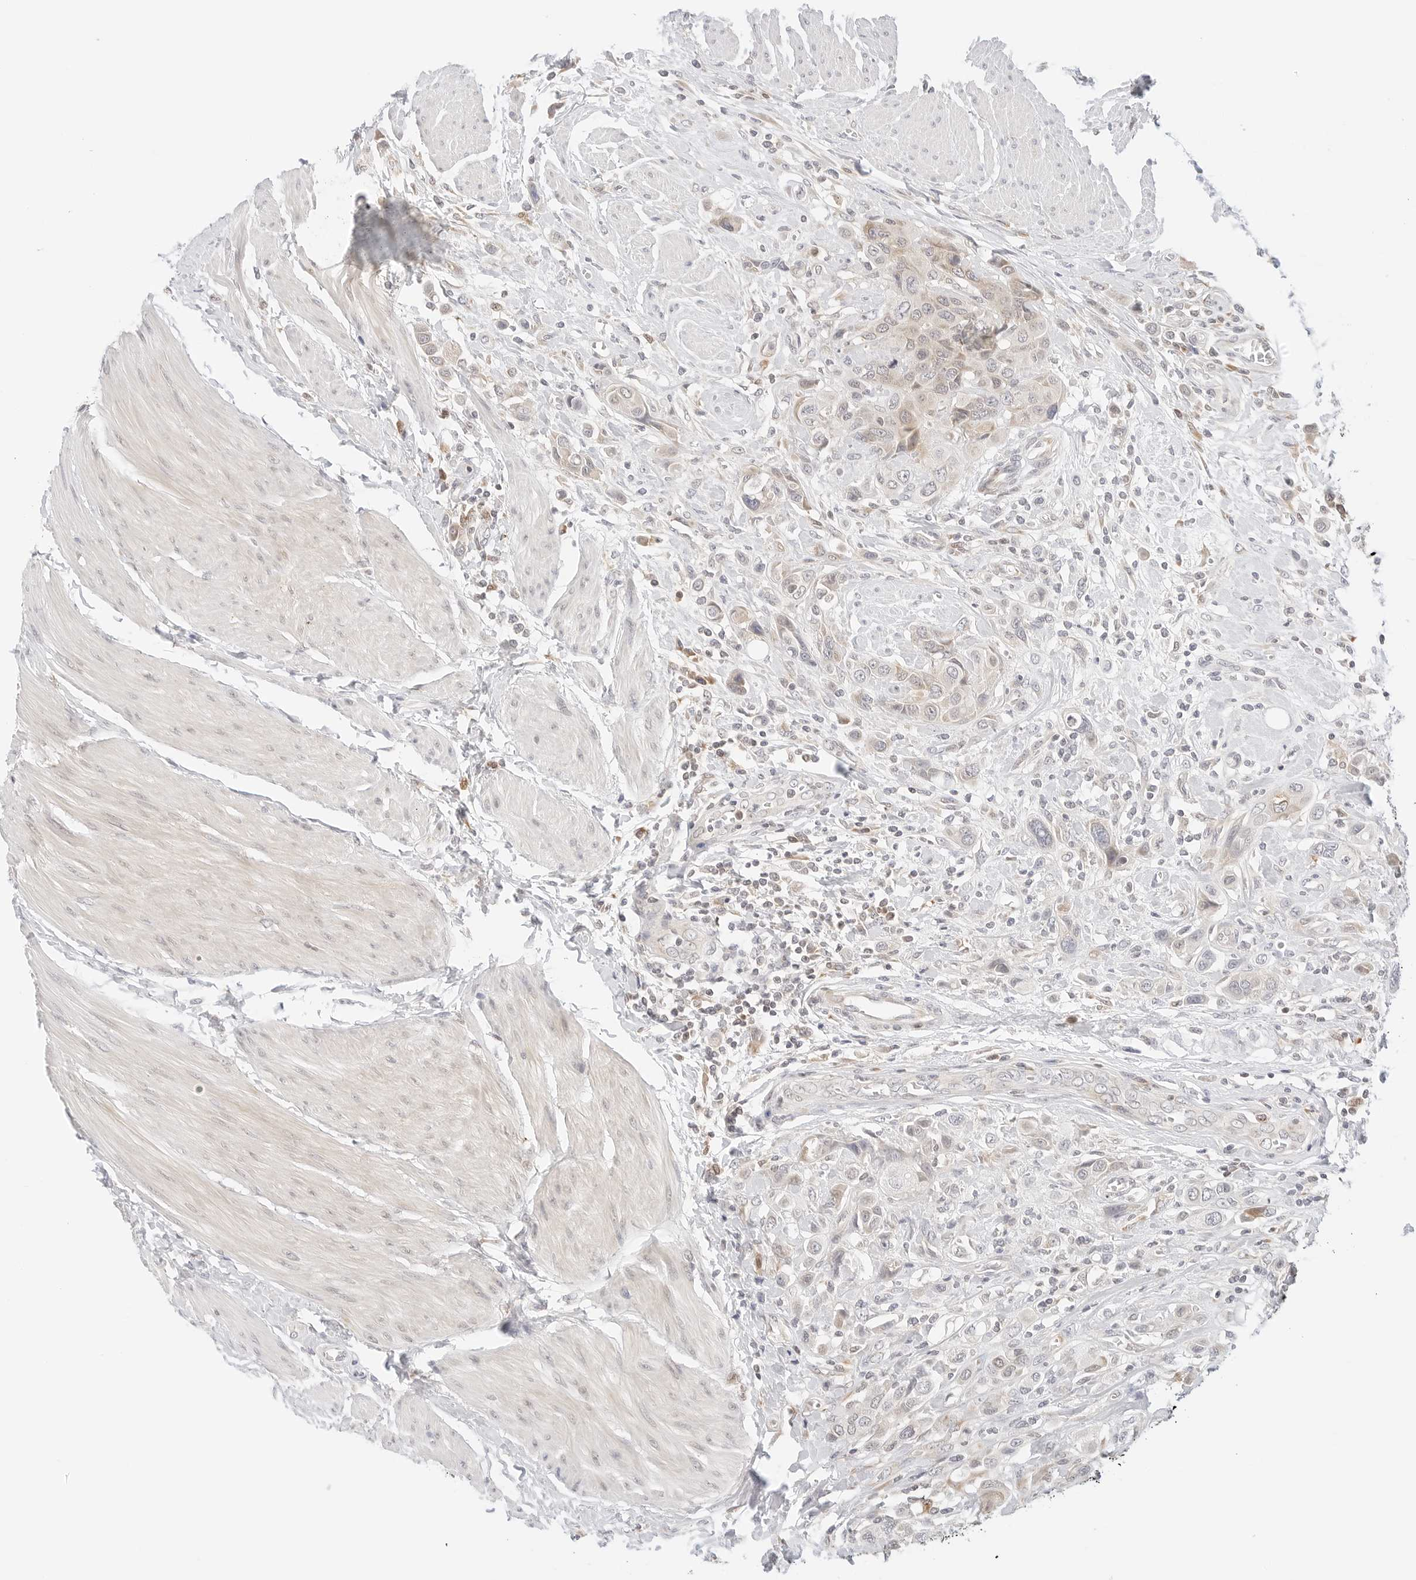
{"staining": {"intensity": "weak", "quantity": "<25%", "location": "cytoplasmic/membranous"}, "tissue": "urothelial cancer", "cell_type": "Tumor cells", "image_type": "cancer", "snomed": [{"axis": "morphology", "description": "Urothelial carcinoma, High grade"}, {"axis": "topography", "description": "Urinary bladder"}], "caption": "This is an immunohistochemistry (IHC) photomicrograph of urothelial carcinoma (high-grade). There is no expression in tumor cells.", "gene": "ERO1B", "patient": {"sex": "male", "age": 50}}